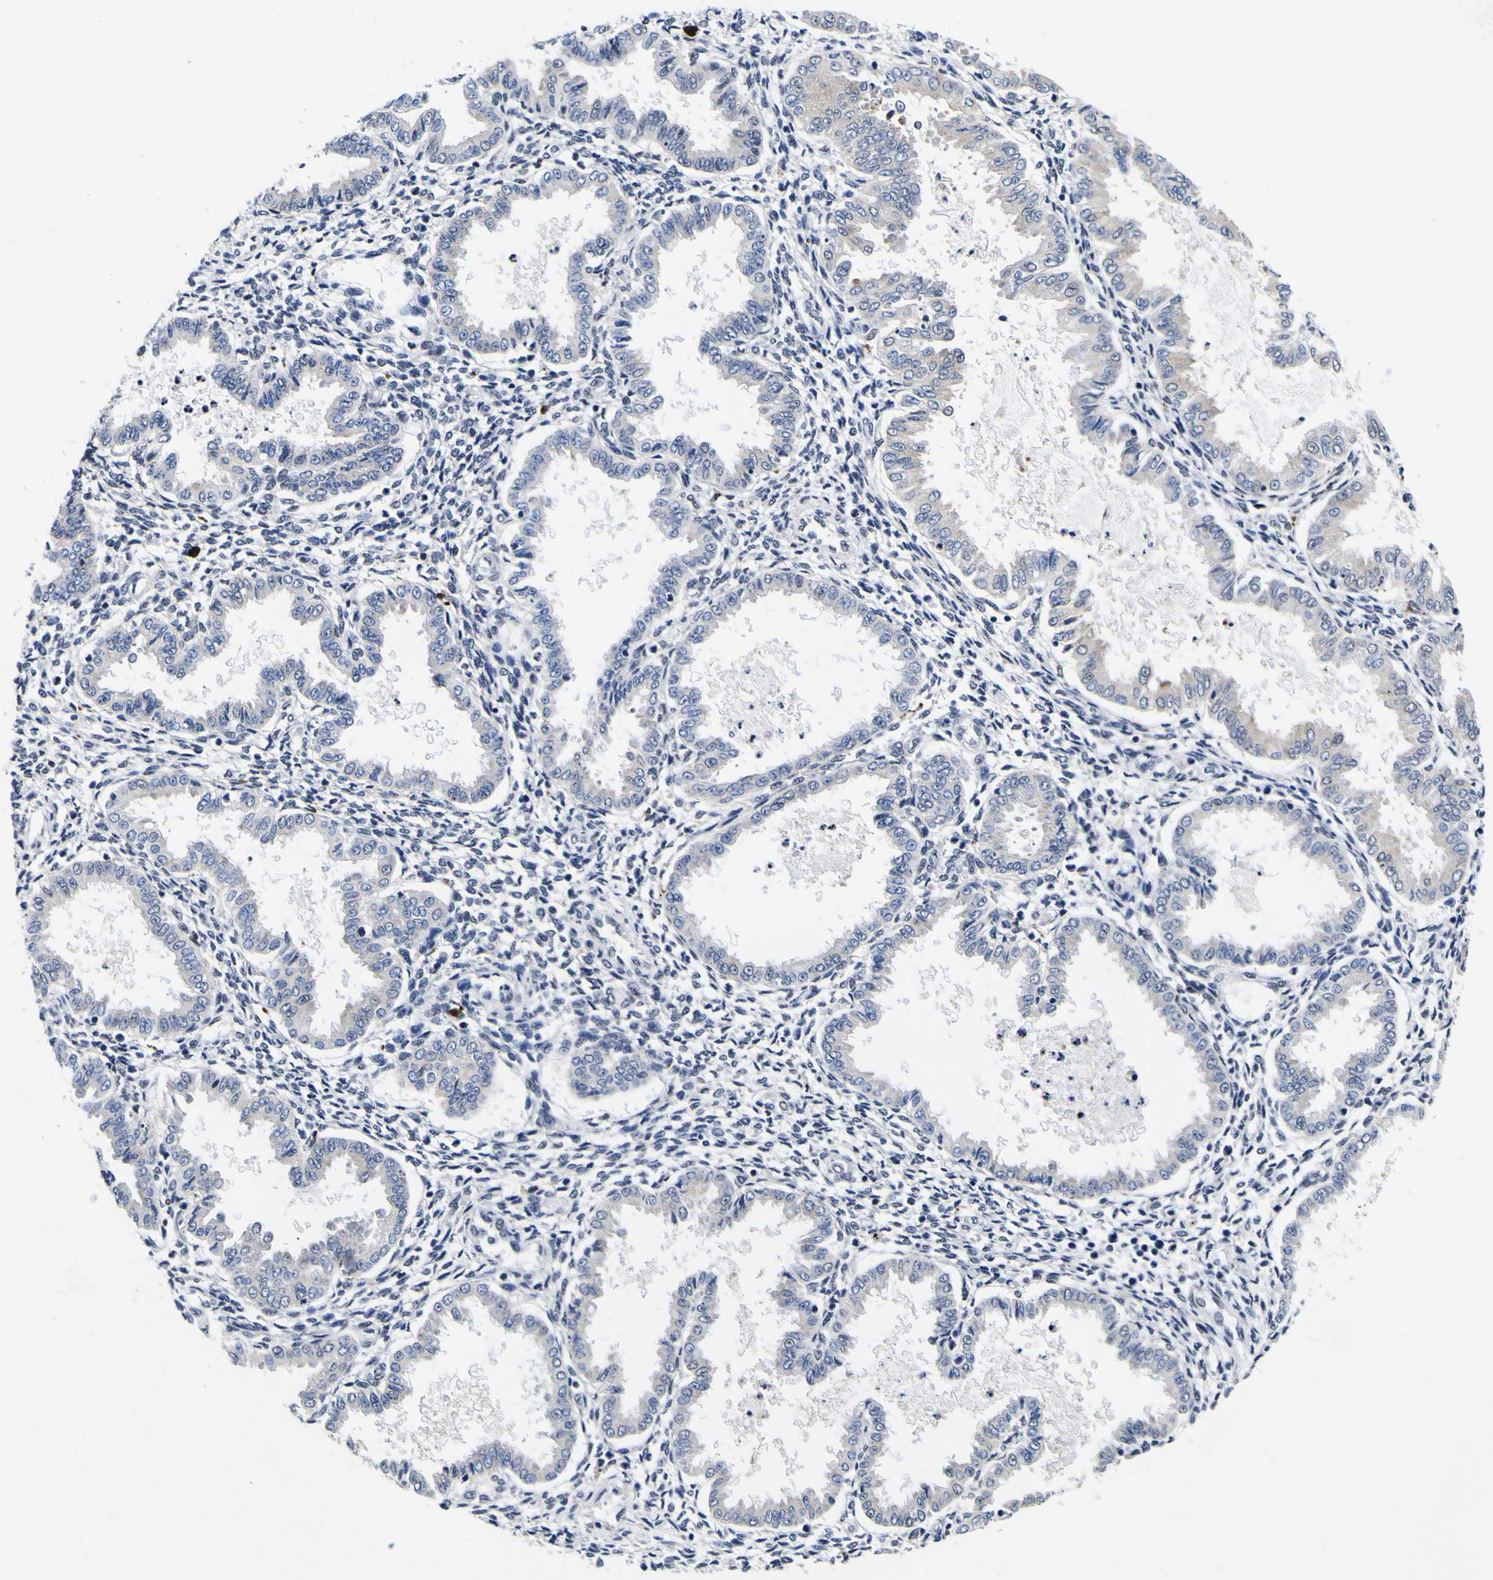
{"staining": {"intensity": "negative", "quantity": "none", "location": "none"}, "tissue": "endometrium", "cell_type": "Cells in endometrial stroma", "image_type": "normal", "snomed": [{"axis": "morphology", "description": "Normal tissue, NOS"}, {"axis": "topography", "description": "Endometrium"}], "caption": "The photomicrograph reveals no staining of cells in endometrial stroma in unremarkable endometrium. (DAB (3,3'-diaminobenzidine) immunohistochemistry (IHC) visualized using brightfield microscopy, high magnification).", "gene": "IGFLR1", "patient": {"sex": "female", "age": 33}}